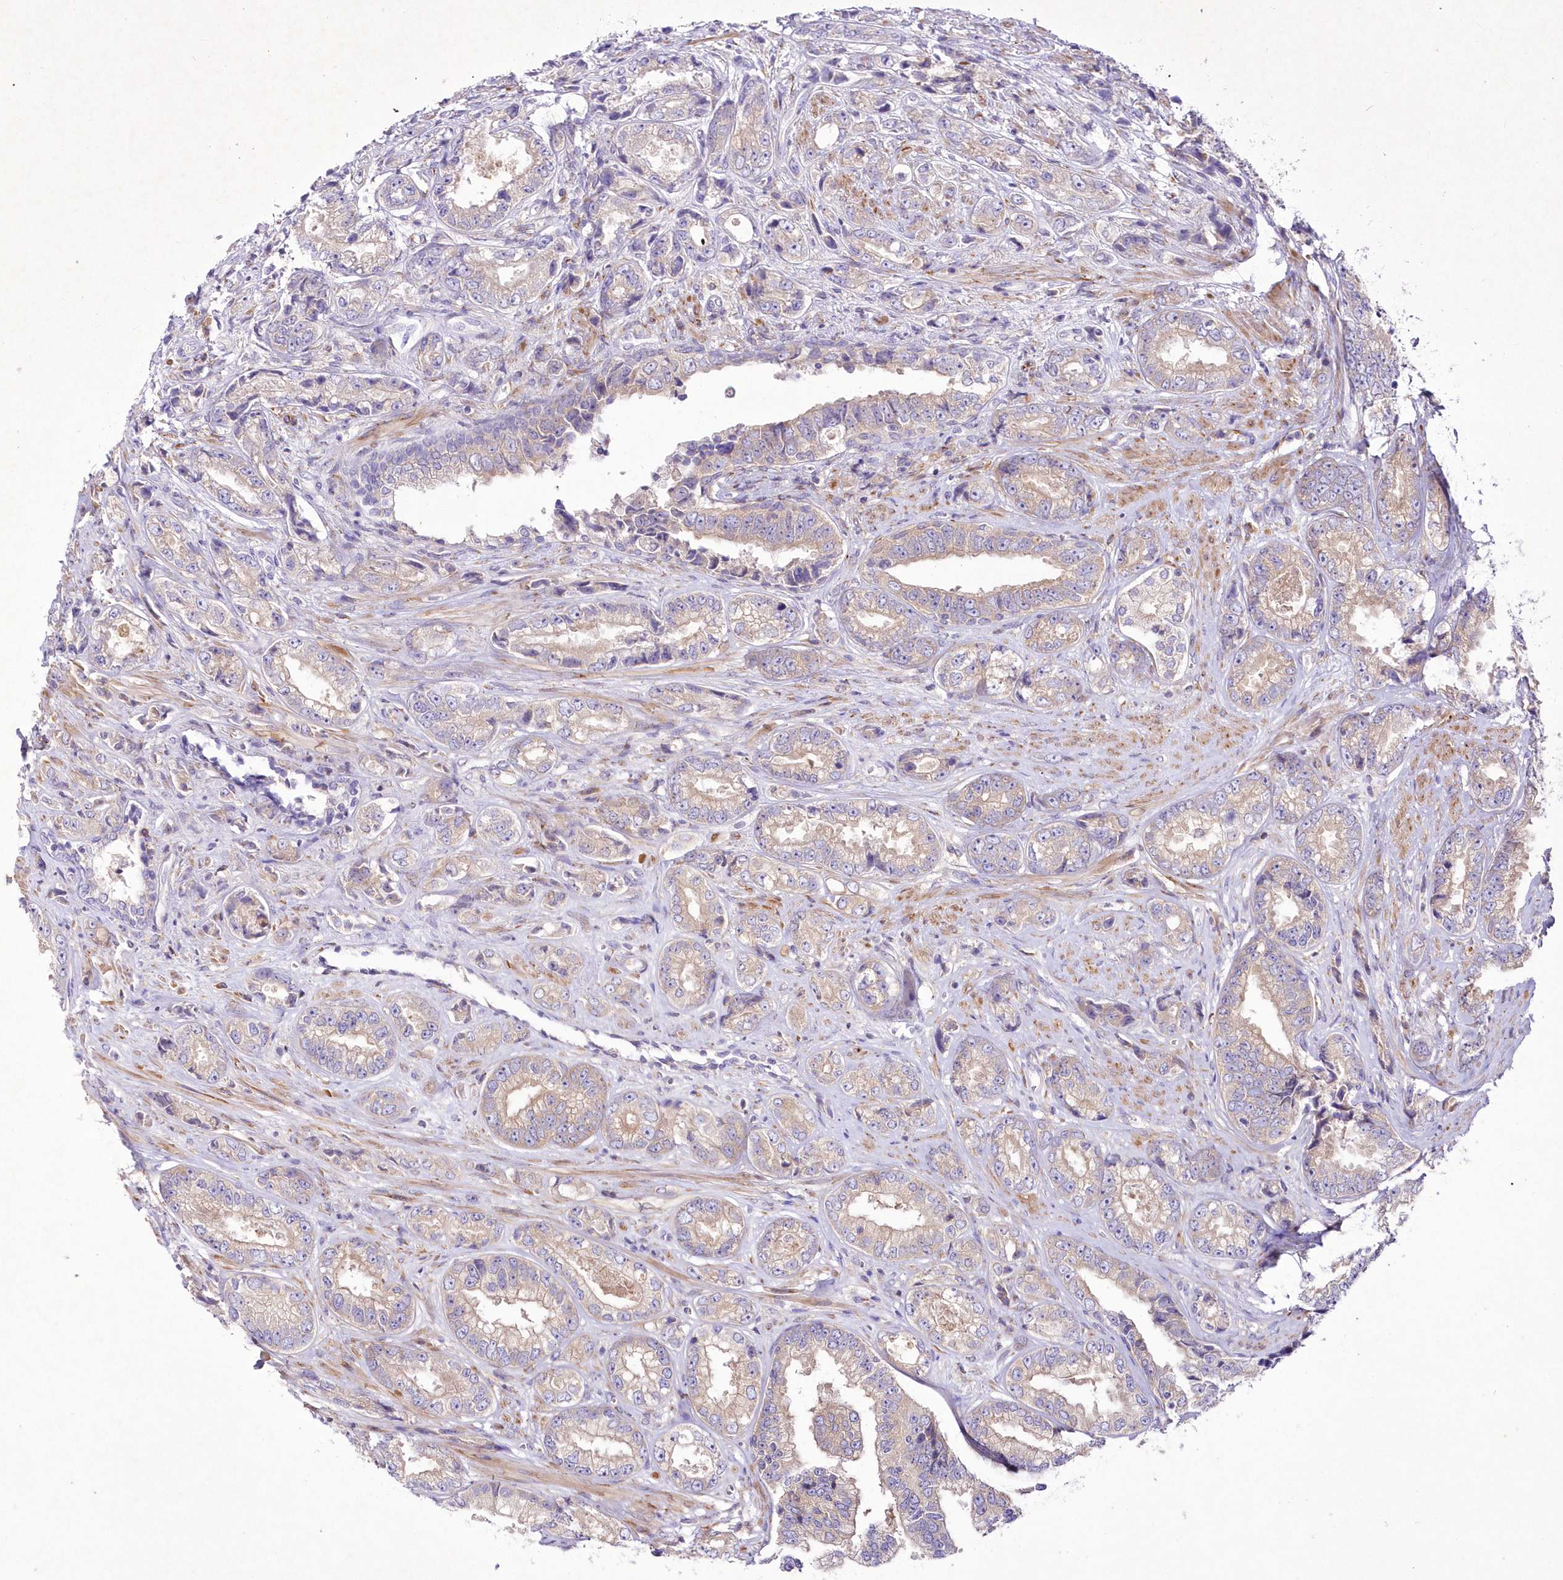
{"staining": {"intensity": "moderate", "quantity": ">75%", "location": "cytoplasmic/membranous"}, "tissue": "prostate cancer", "cell_type": "Tumor cells", "image_type": "cancer", "snomed": [{"axis": "morphology", "description": "Adenocarcinoma, High grade"}, {"axis": "topography", "description": "Prostate"}], "caption": "The histopathology image demonstrates staining of prostate cancer, revealing moderate cytoplasmic/membranous protein staining (brown color) within tumor cells.", "gene": "ARFGEF3", "patient": {"sex": "male", "age": 61}}